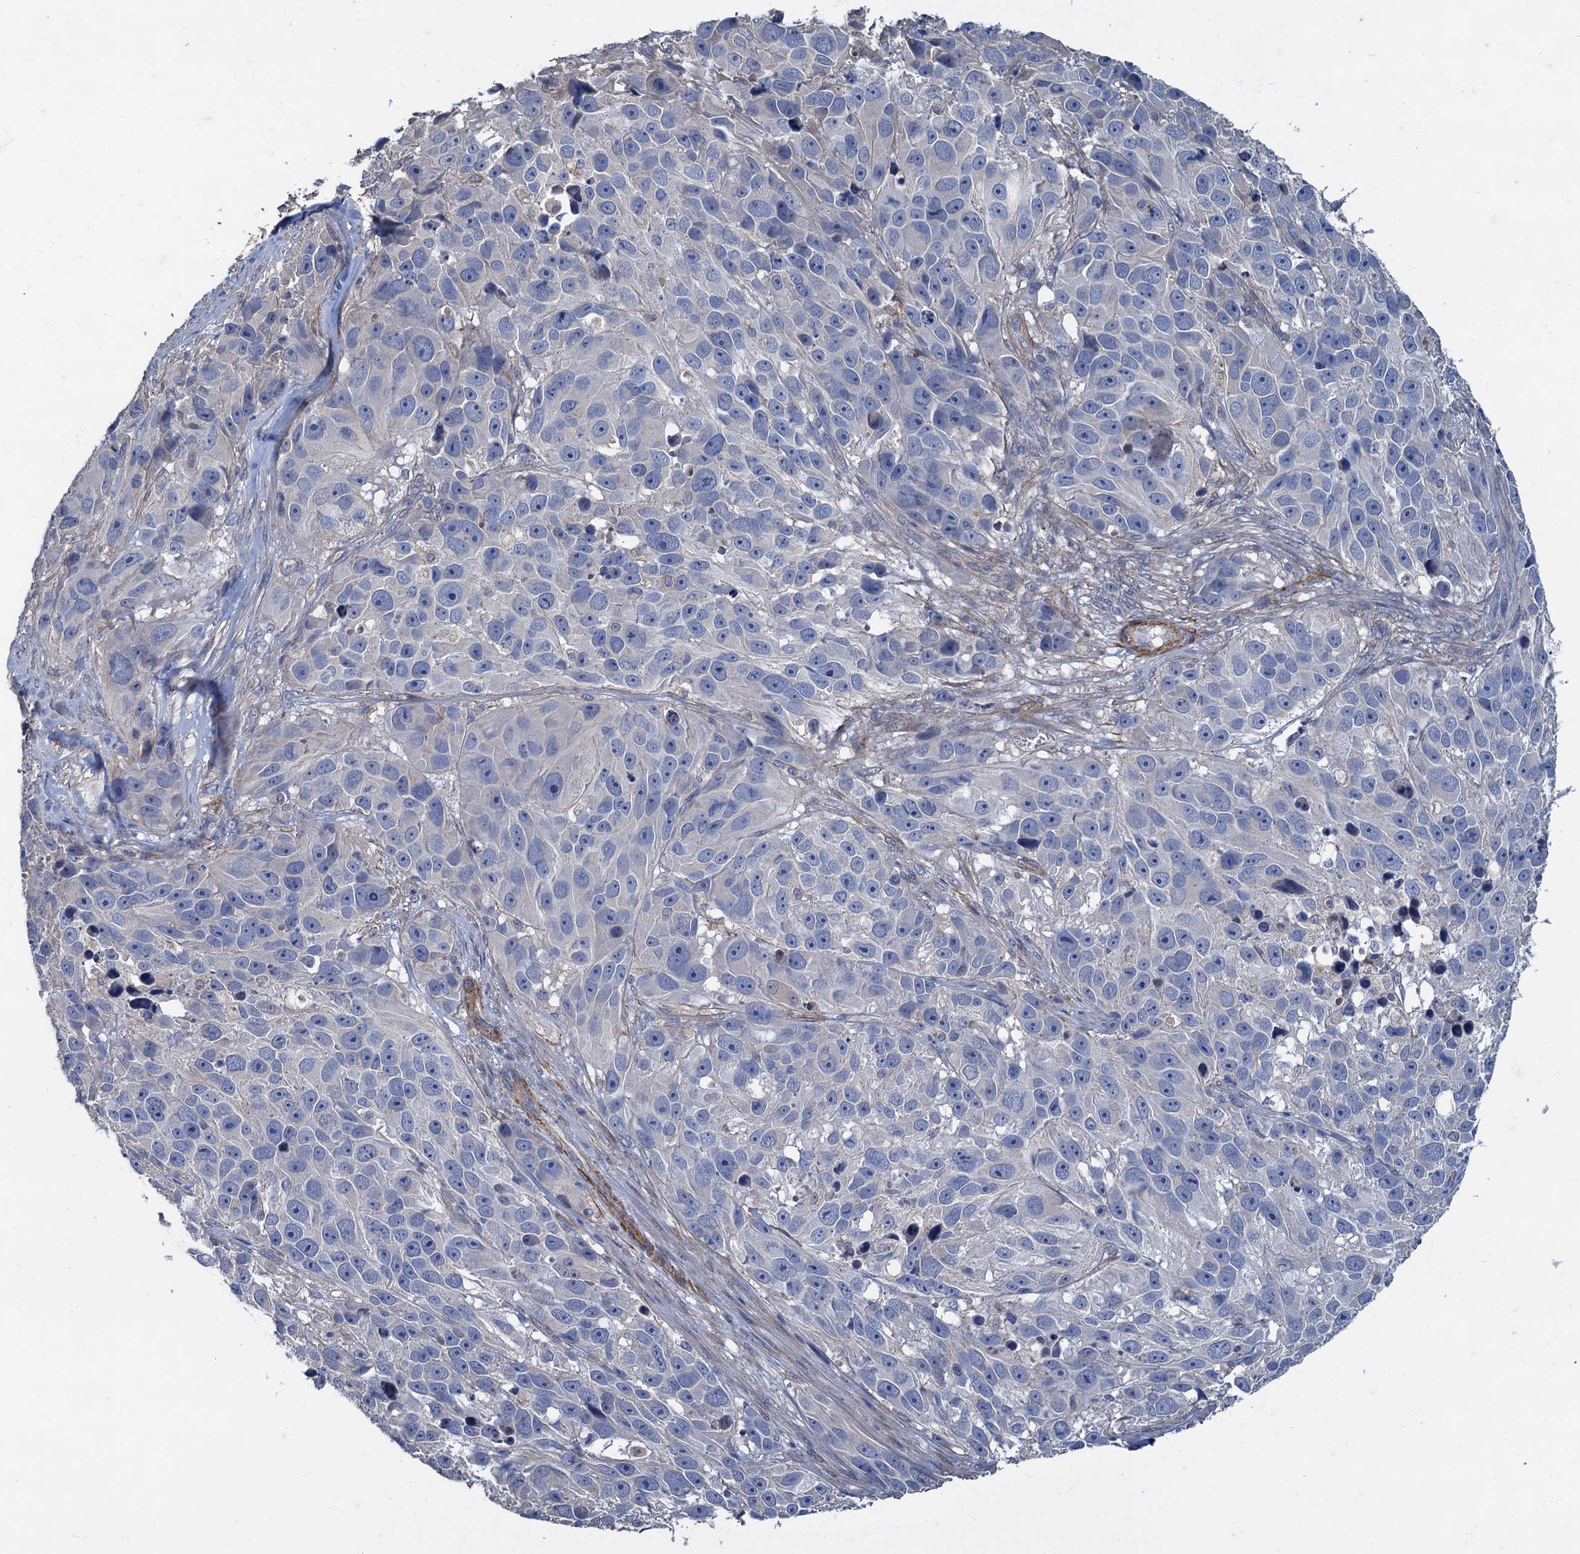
{"staining": {"intensity": "negative", "quantity": "none", "location": "none"}, "tissue": "melanoma", "cell_type": "Tumor cells", "image_type": "cancer", "snomed": [{"axis": "morphology", "description": "Malignant melanoma, NOS"}, {"axis": "topography", "description": "Skin"}], "caption": "IHC of human malignant melanoma displays no expression in tumor cells. (DAB immunohistochemistry with hematoxylin counter stain).", "gene": "SMCO3", "patient": {"sex": "male", "age": 84}}